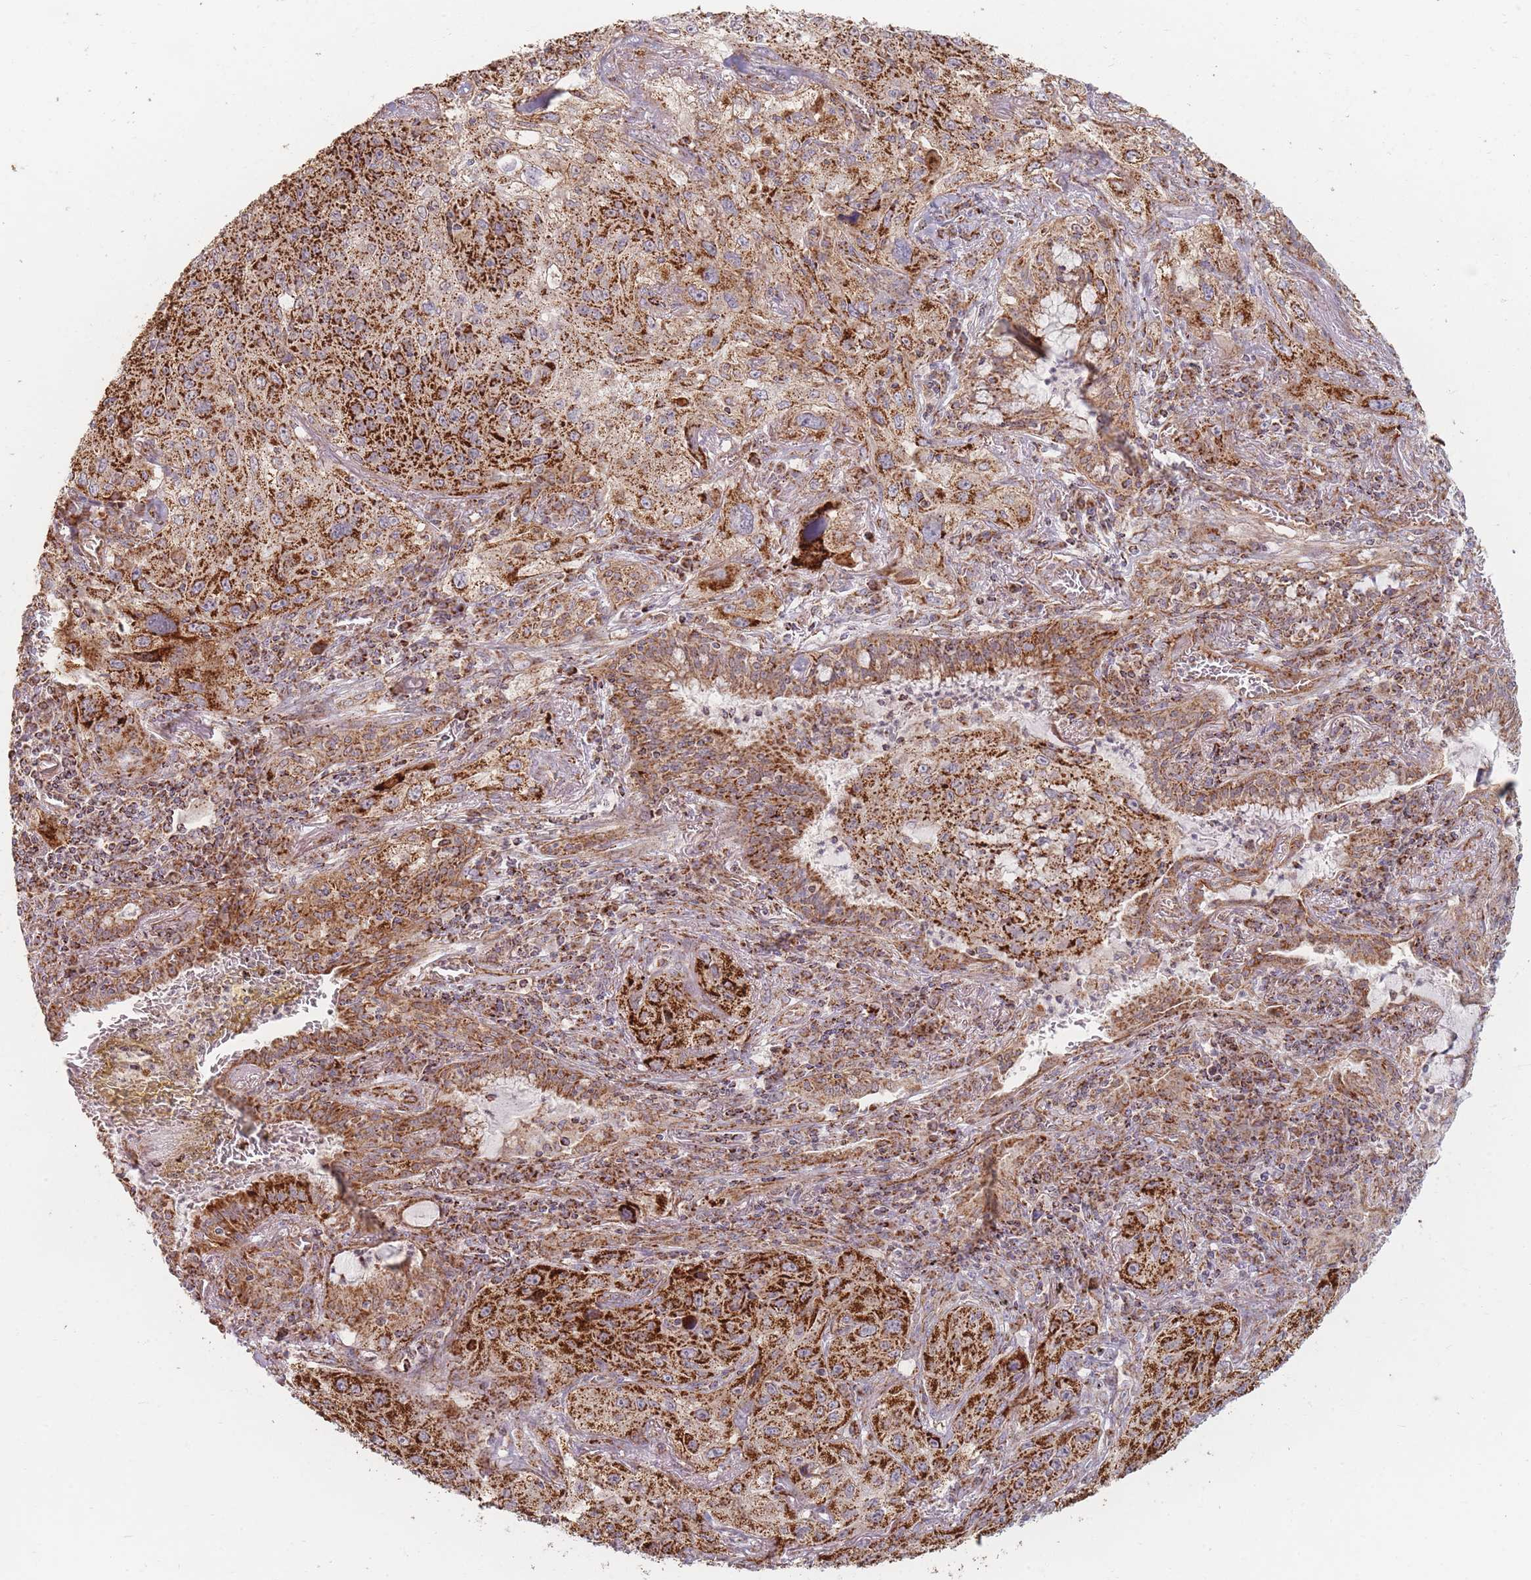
{"staining": {"intensity": "strong", "quantity": ">75%", "location": "cytoplasmic/membranous"}, "tissue": "lung cancer", "cell_type": "Tumor cells", "image_type": "cancer", "snomed": [{"axis": "morphology", "description": "Squamous cell carcinoma, NOS"}, {"axis": "topography", "description": "Lung"}], "caption": "Immunohistochemistry photomicrograph of neoplastic tissue: human lung cancer (squamous cell carcinoma) stained using IHC displays high levels of strong protein expression localized specifically in the cytoplasmic/membranous of tumor cells, appearing as a cytoplasmic/membranous brown color.", "gene": "ESRP2", "patient": {"sex": "female", "age": 69}}